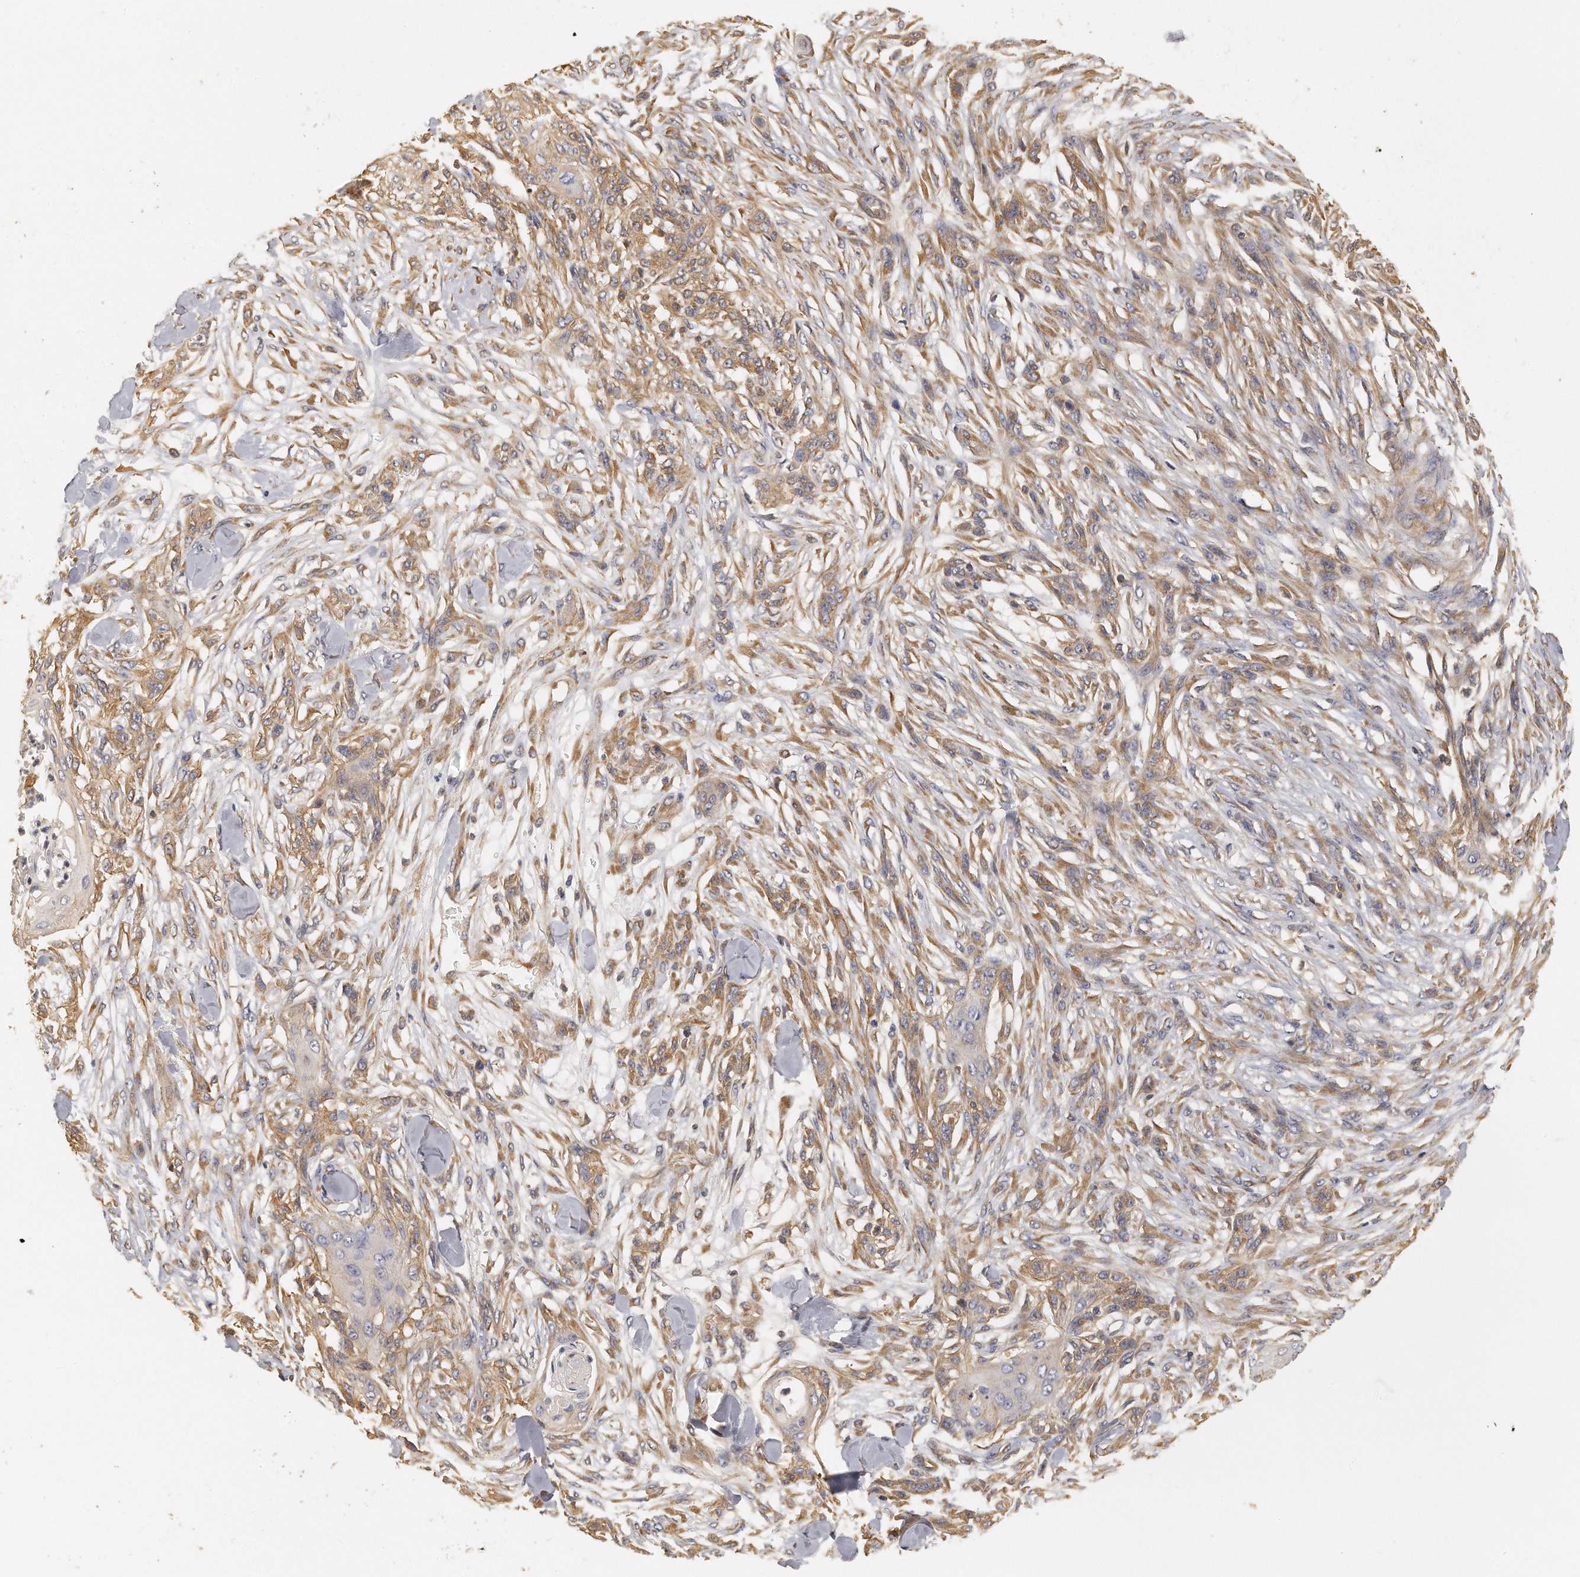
{"staining": {"intensity": "moderate", "quantity": ">75%", "location": "cytoplasmic/membranous"}, "tissue": "skin cancer", "cell_type": "Tumor cells", "image_type": "cancer", "snomed": [{"axis": "morphology", "description": "Normal tissue, NOS"}, {"axis": "morphology", "description": "Squamous cell carcinoma, NOS"}, {"axis": "topography", "description": "Skin"}], "caption": "Immunohistochemistry (DAB (3,3'-diaminobenzidine)) staining of human squamous cell carcinoma (skin) displays moderate cytoplasmic/membranous protein expression in about >75% of tumor cells.", "gene": "CHST7", "patient": {"sex": "female", "age": 59}}